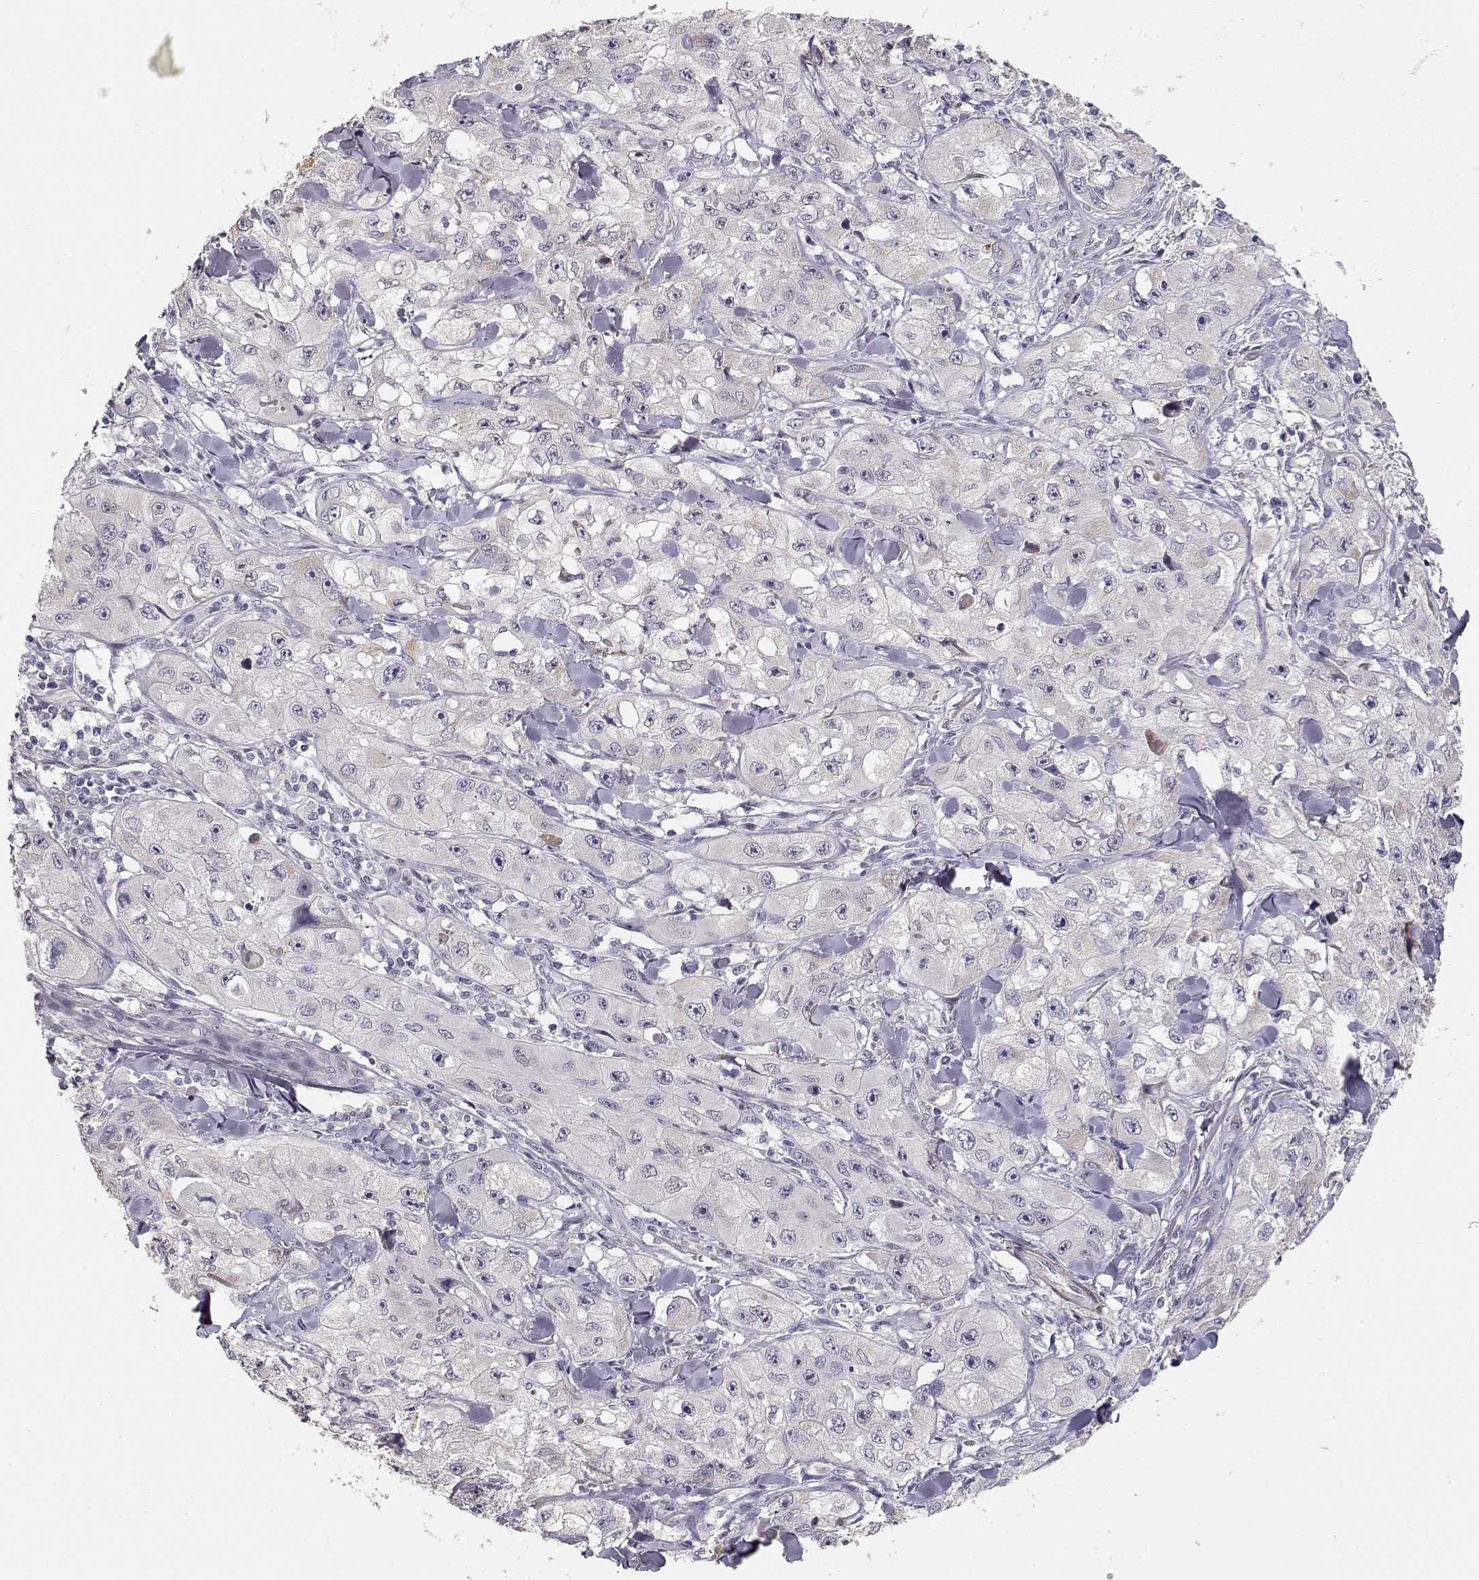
{"staining": {"intensity": "negative", "quantity": "none", "location": "none"}, "tissue": "skin cancer", "cell_type": "Tumor cells", "image_type": "cancer", "snomed": [{"axis": "morphology", "description": "Squamous cell carcinoma, NOS"}, {"axis": "topography", "description": "Skin"}, {"axis": "topography", "description": "Subcutis"}], "caption": "The micrograph displays no staining of tumor cells in skin cancer. The staining was performed using DAB to visualize the protein expression in brown, while the nuclei were stained in blue with hematoxylin (Magnification: 20x).", "gene": "LAMA5", "patient": {"sex": "male", "age": 73}}